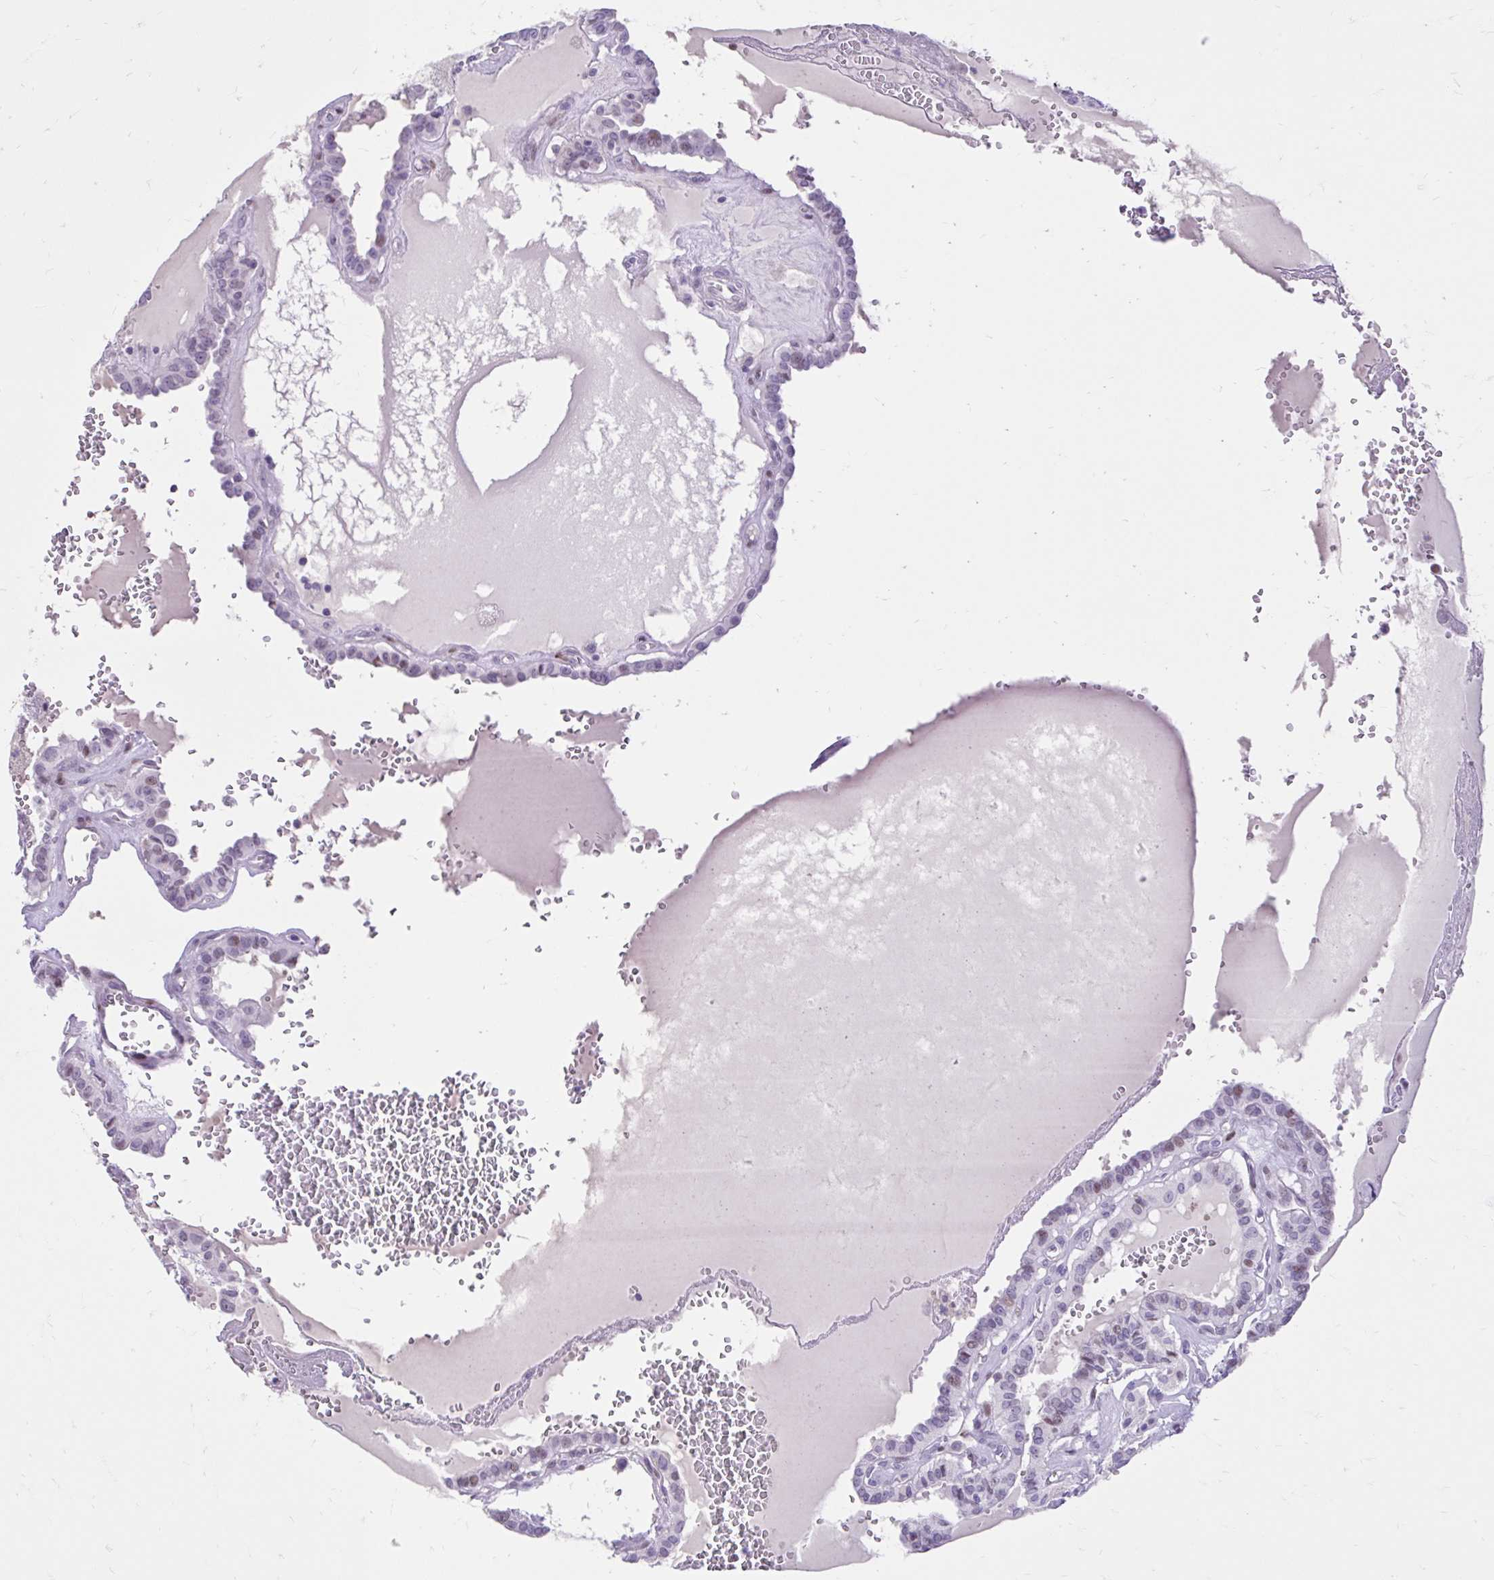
{"staining": {"intensity": "moderate", "quantity": "<25%", "location": "nuclear"}, "tissue": "thyroid cancer", "cell_type": "Tumor cells", "image_type": "cancer", "snomed": [{"axis": "morphology", "description": "Papillary adenocarcinoma, NOS"}, {"axis": "topography", "description": "Thyroid gland"}], "caption": "Immunohistochemistry (IHC) micrograph of human papillary adenocarcinoma (thyroid) stained for a protein (brown), which demonstrates low levels of moderate nuclear staining in approximately <25% of tumor cells.", "gene": "NHLH2", "patient": {"sex": "female", "age": 21}}